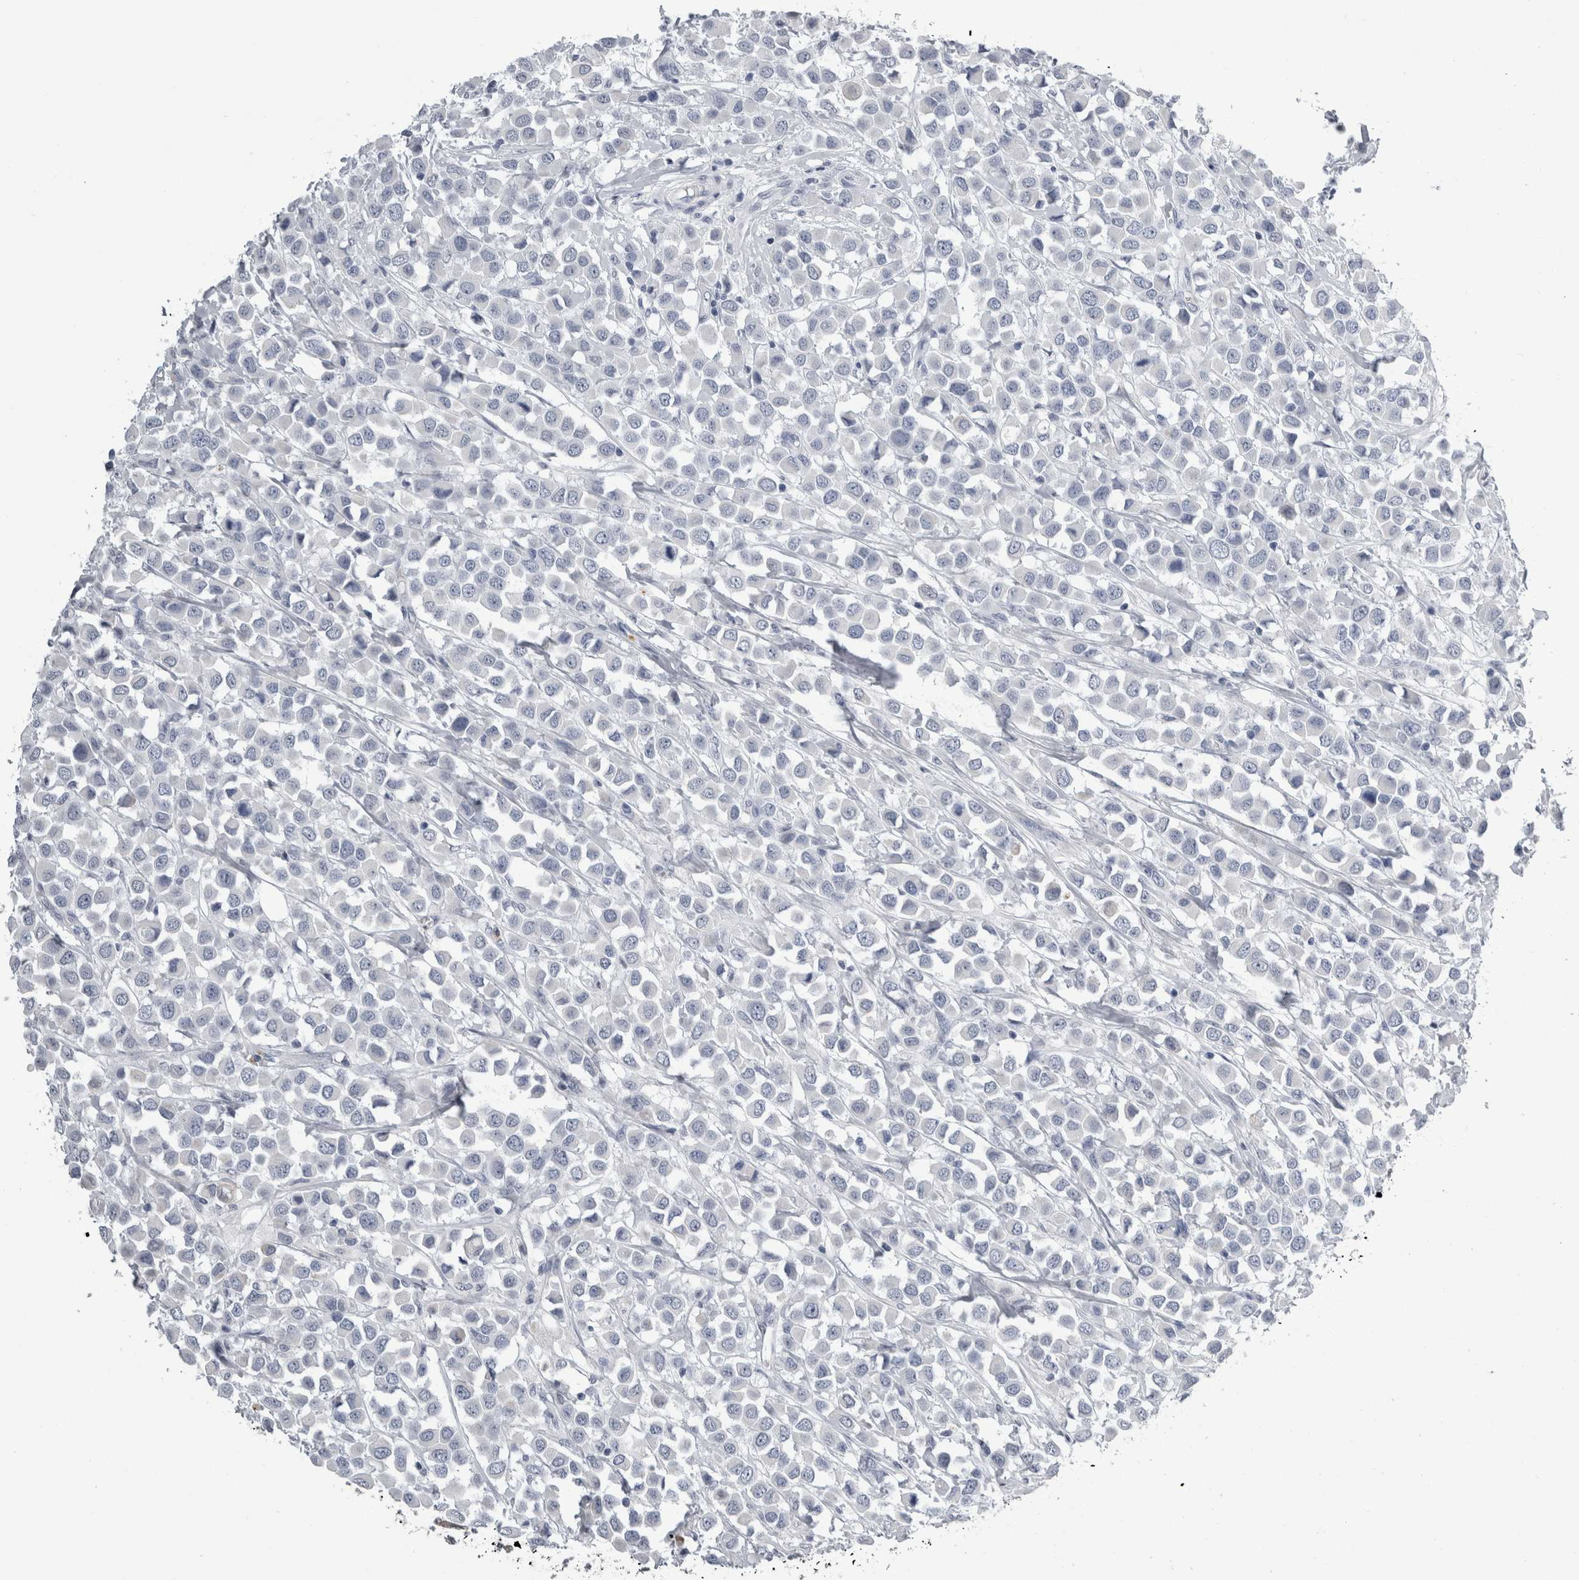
{"staining": {"intensity": "negative", "quantity": "none", "location": "none"}, "tissue": "breast cancer", "cell_type": "Tumor cells", "image_type": "cancer", "snomed": [{"axis": "morphology", "description": "Duct carcinoma"}, {"axis": "topography", "description": "Breast"}], "caption": "This is a micrograph of immunohistochemistry staining of breast cancer, which shows no staining in tumor cells.", "gene": "ALDH8A1", "patient": {"sex": "female", "age": 61}}